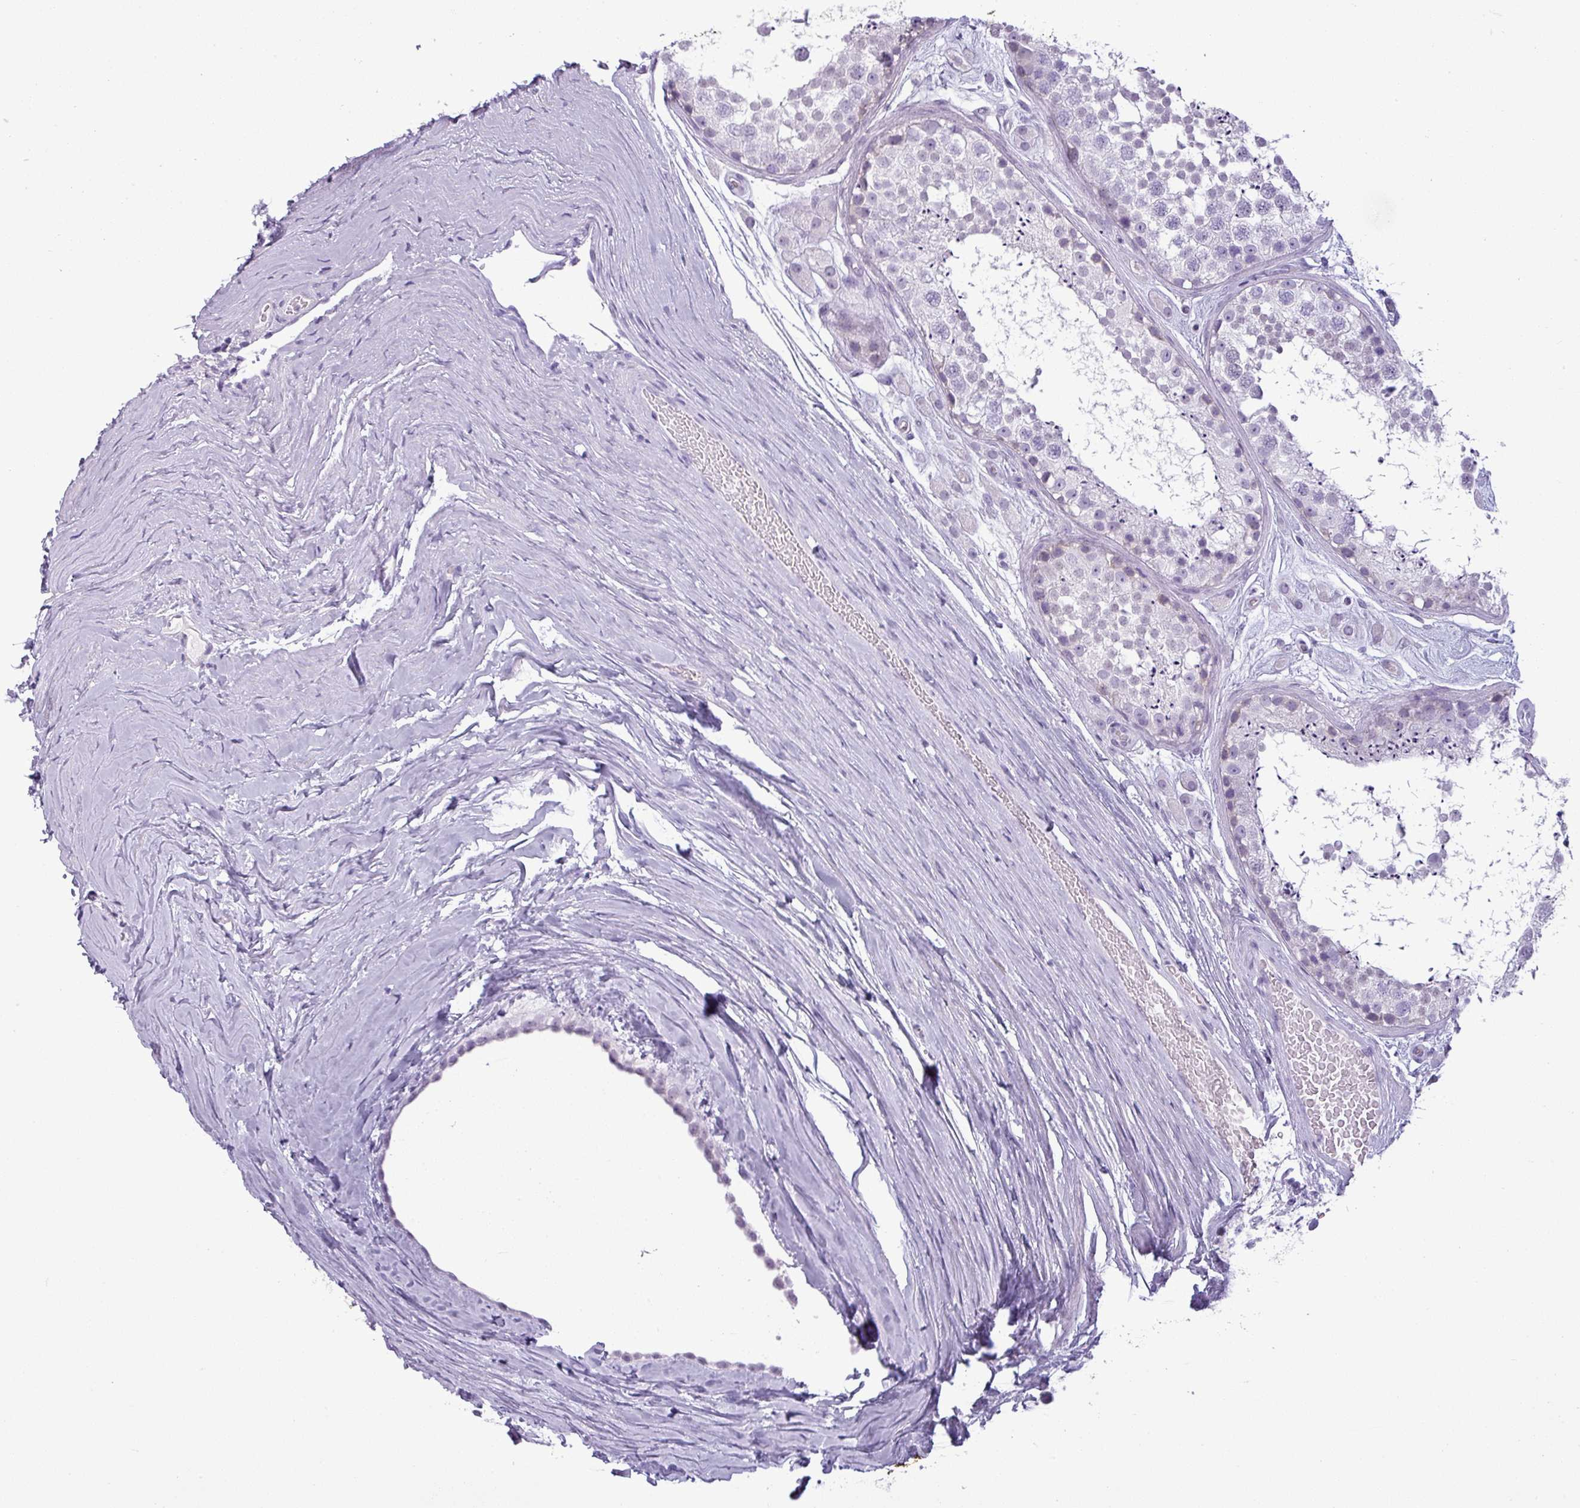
{"staining": {"intensity": "negative", "quantity": "none", "location": "none"}, "tissue": "testis", "cell_type": "Cells in seminiferous ducts", "image_type": "normal", "snomed": [{"axis": "morphology", "description": "Normal tissue, NOS"}, {"axis": "topography", "description": "Testis"}], "caption": "This is a image of IHC staining of unremarkable testis, which shows no positivity in cells in seminiferous ducts. (Stains: DAB (3,3'-diaminobenzidine) immunohistochemistry (IHC) with hematoxylin counter stain, Microscopy: brightfield microscopy at high magnification).", "gene": "CDH16", "patient": {"sex": "male", "age": 25}}